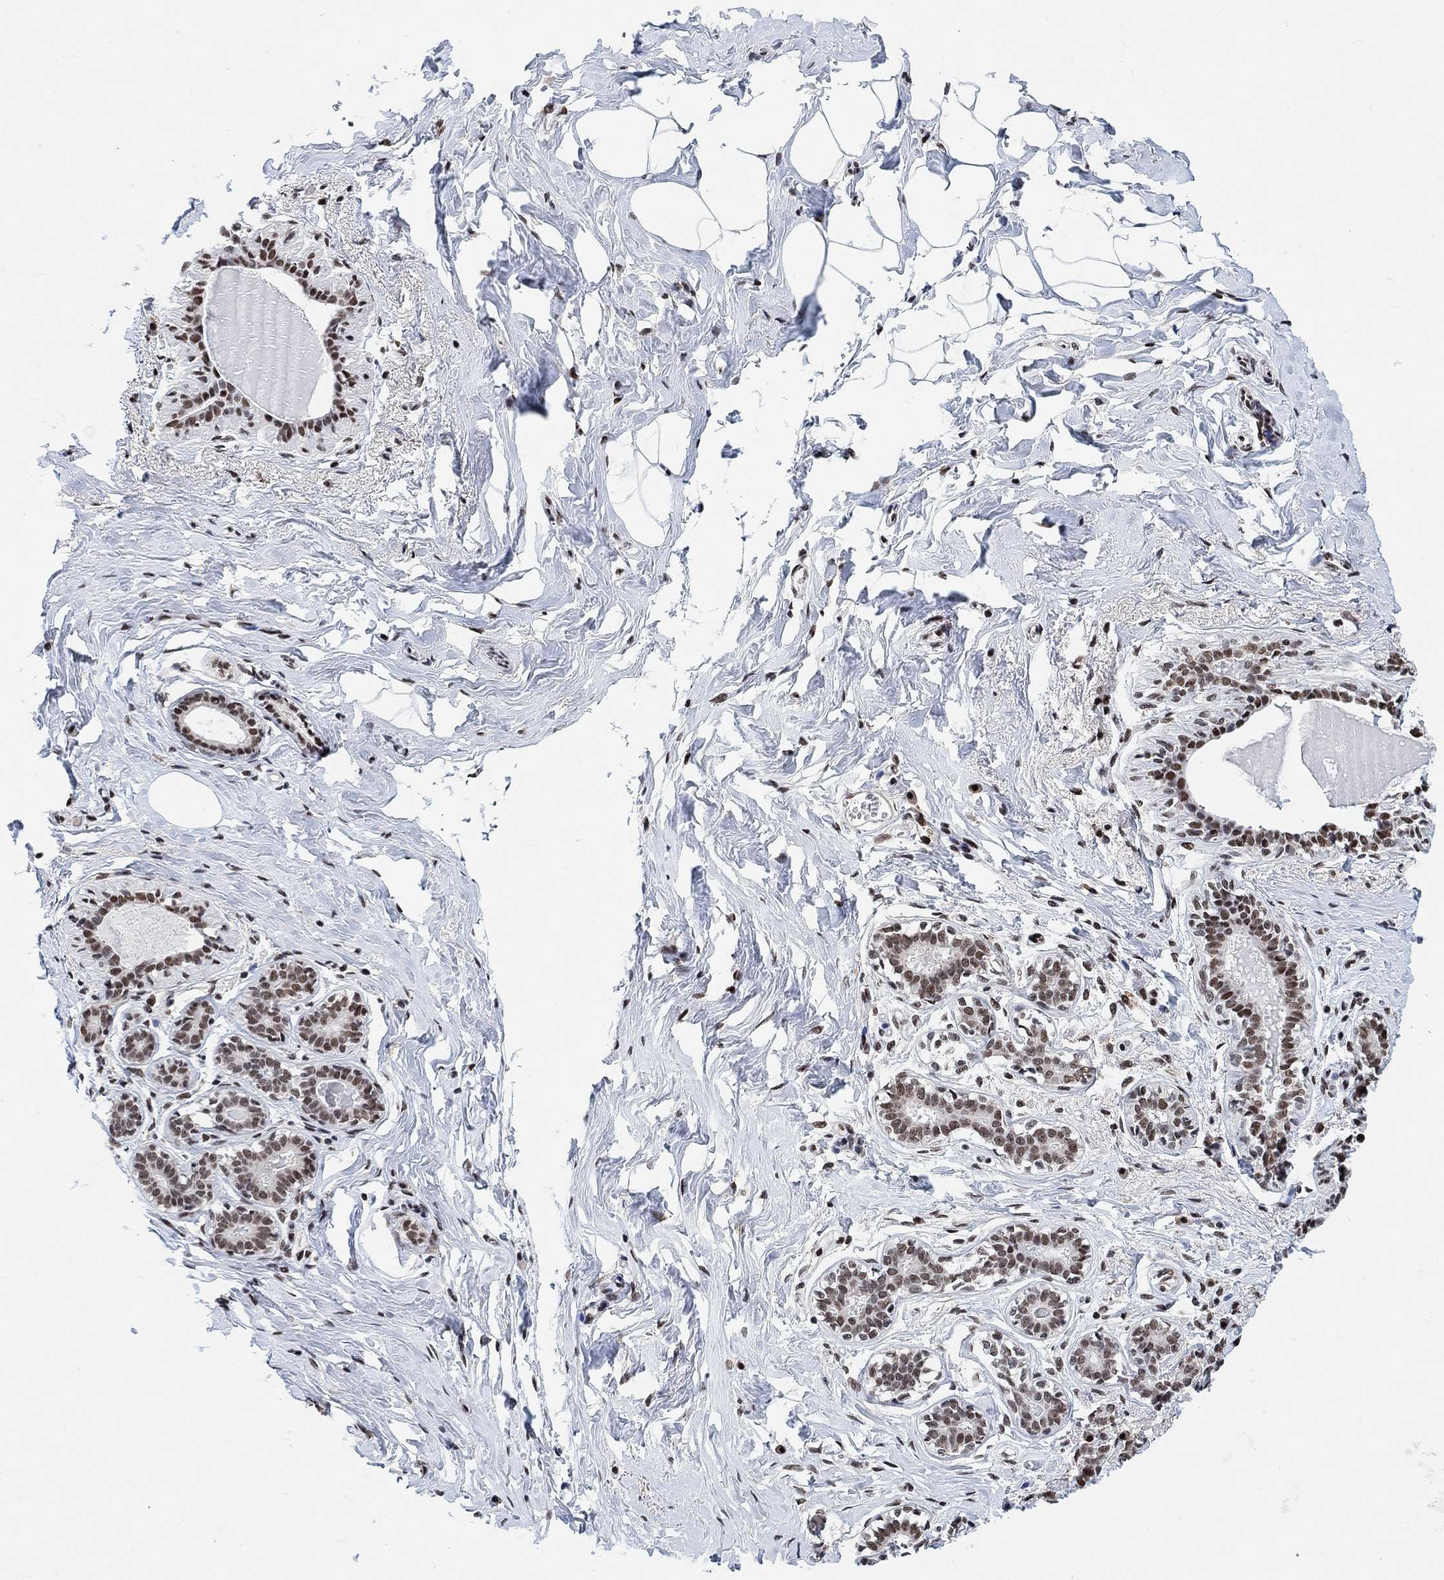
{"staining": {"intensity": "moderate", "quantity": "<25%", "location": "nuclear"}, "tissue": "breast", "cell_type": "Adipocytes", "image_type": "normal", "snomed": [{"axis": "morphology", "description": "Normal tissue, NOS"}, {"axis": "morphology", "description": "Lobular carcinoma, in situ"}, {"axis": "topography", "description": "Breast"}], "caption": "Unremarkable breast reveals moderate nuclear positivity in about <25% of adipocytes, visualized by immunohistochemistry. (DAB (3,3'-diaminobenzidine) IHC with brightfield microscopy, high magnification).", "gene": "USP39", "patient": {"sex": "female", "age": 35}}